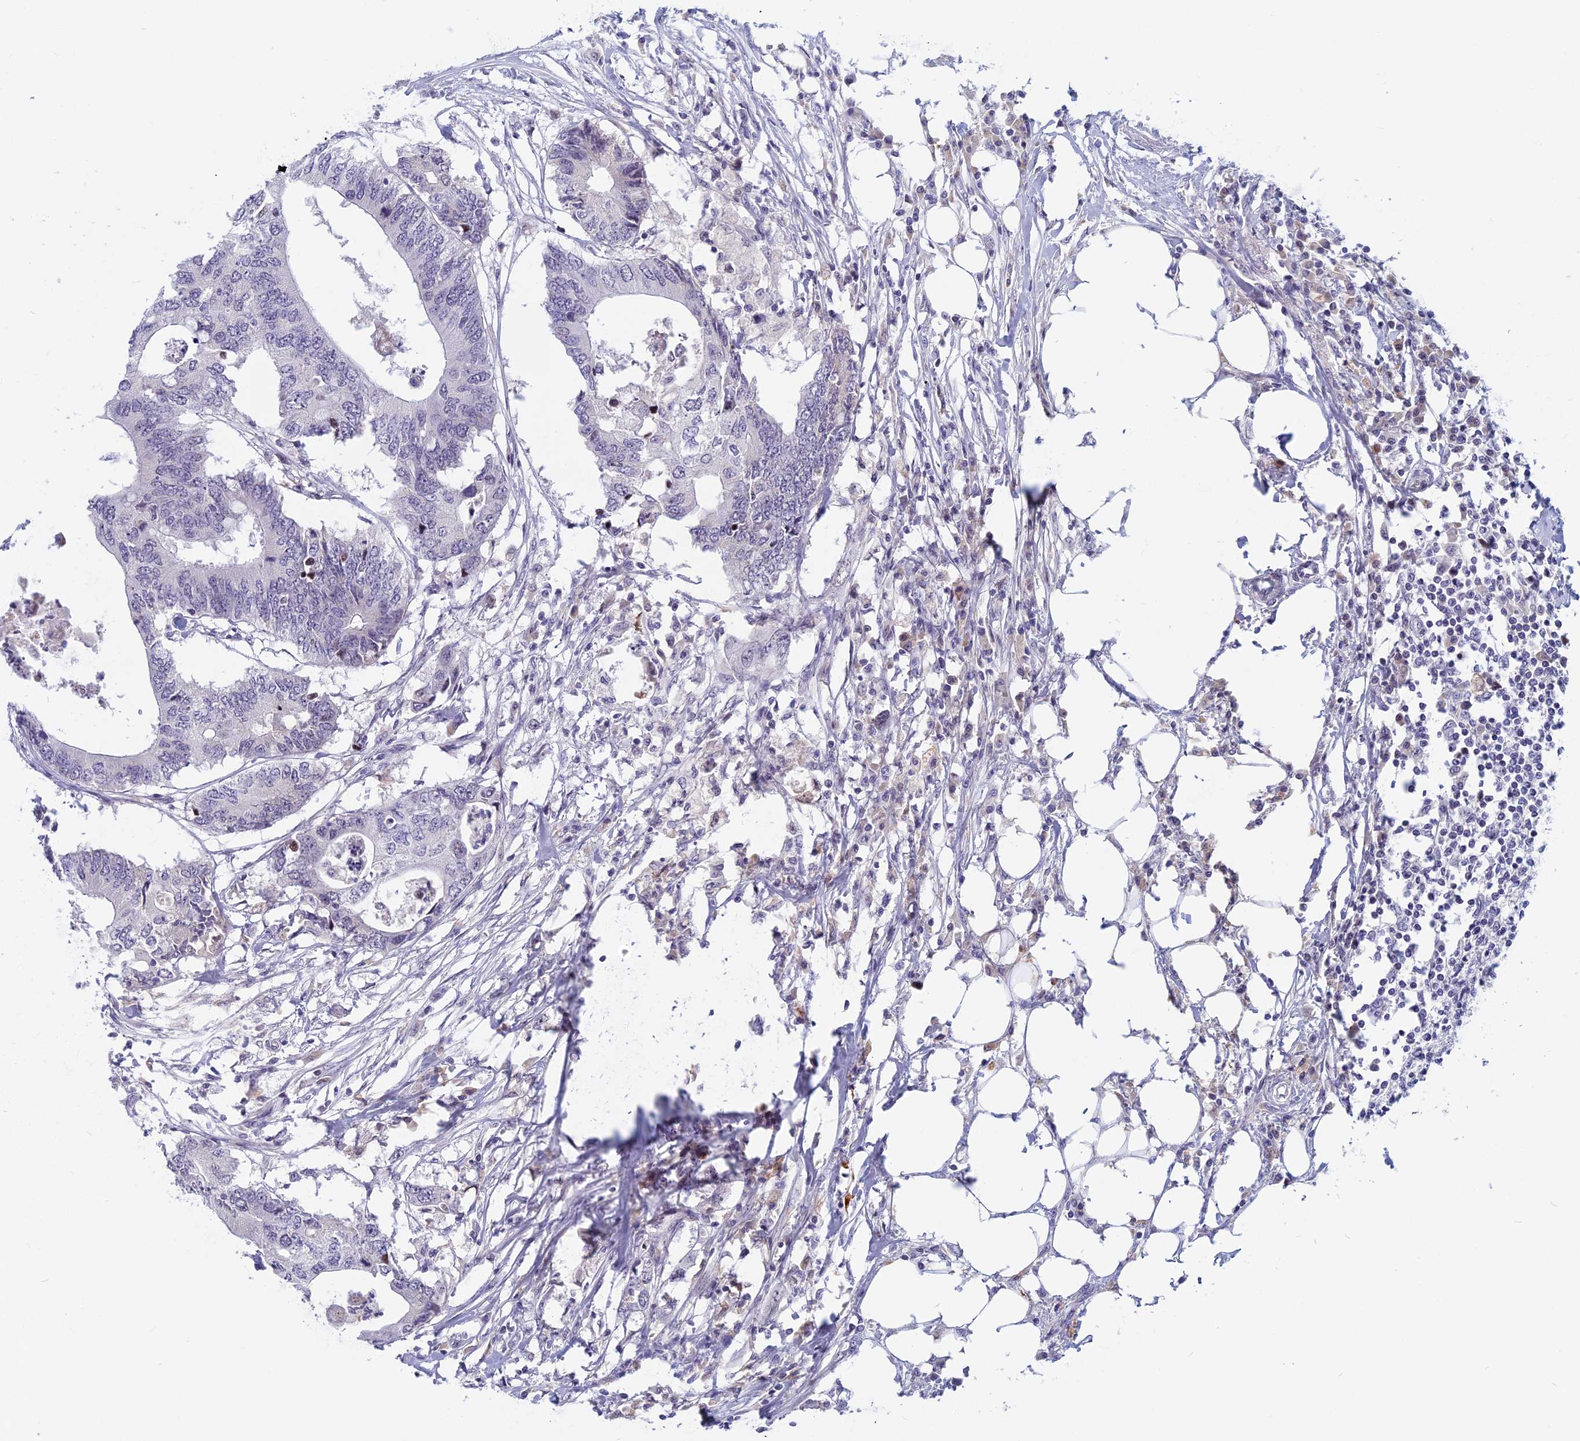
{"staining": {"intensity": "negative", "quantity": "none", "location": "none"}, "tissue": "colorectal cancer", "cell_type": "Tumor cells", "image_type": "cancer", "snomed": [{"axis": "morphology", "description": "Adenocarcinoma, NOS"}, {"axis": "topography", "description": "Colon"}], "caption": "DAB immunohistochemical staining of colorectal cancer (adenocarcinoma) exhibits no significant expression in tumor cells.", "gene": "CDC7", "patient": {"sex": "male", "age": 71}}